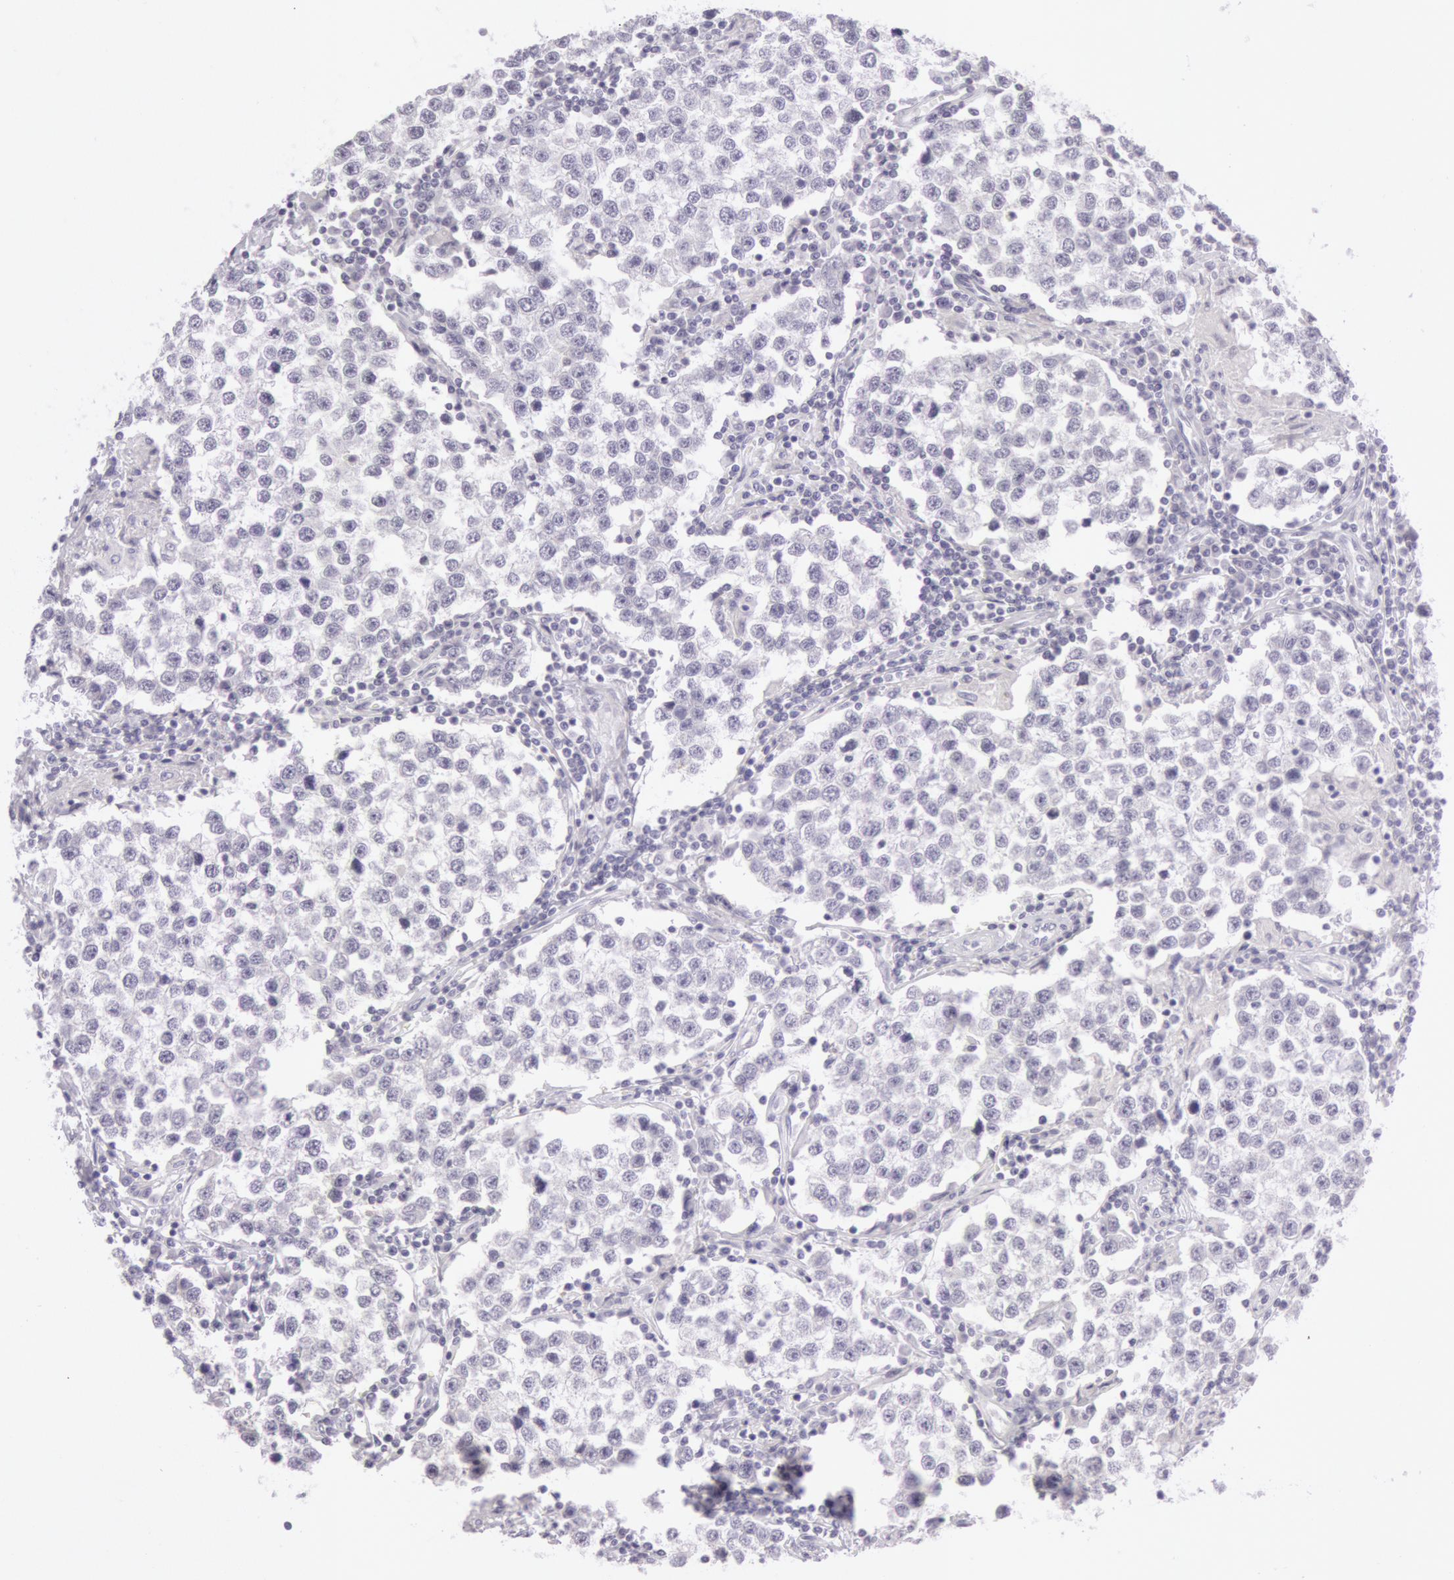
{"staining": {"intensity": "negative", "quantity": "none", "location": "none"}, "tissue": "testis cancer", "cell_type": "Tumor cells", "image_type": "cancer", "snomed": [{"axis": "morphology", "description": "Seminoma, NOS"}, {"axis": "topography", "description": "Testis"}], "caption": "DAB (3,3'-diaminobenzidine) immunohistochemical staining of testis cancer shows no significant expression in tumor cells.", "gene": "CKB", "patient": {"sex": "male", "age": 36}}